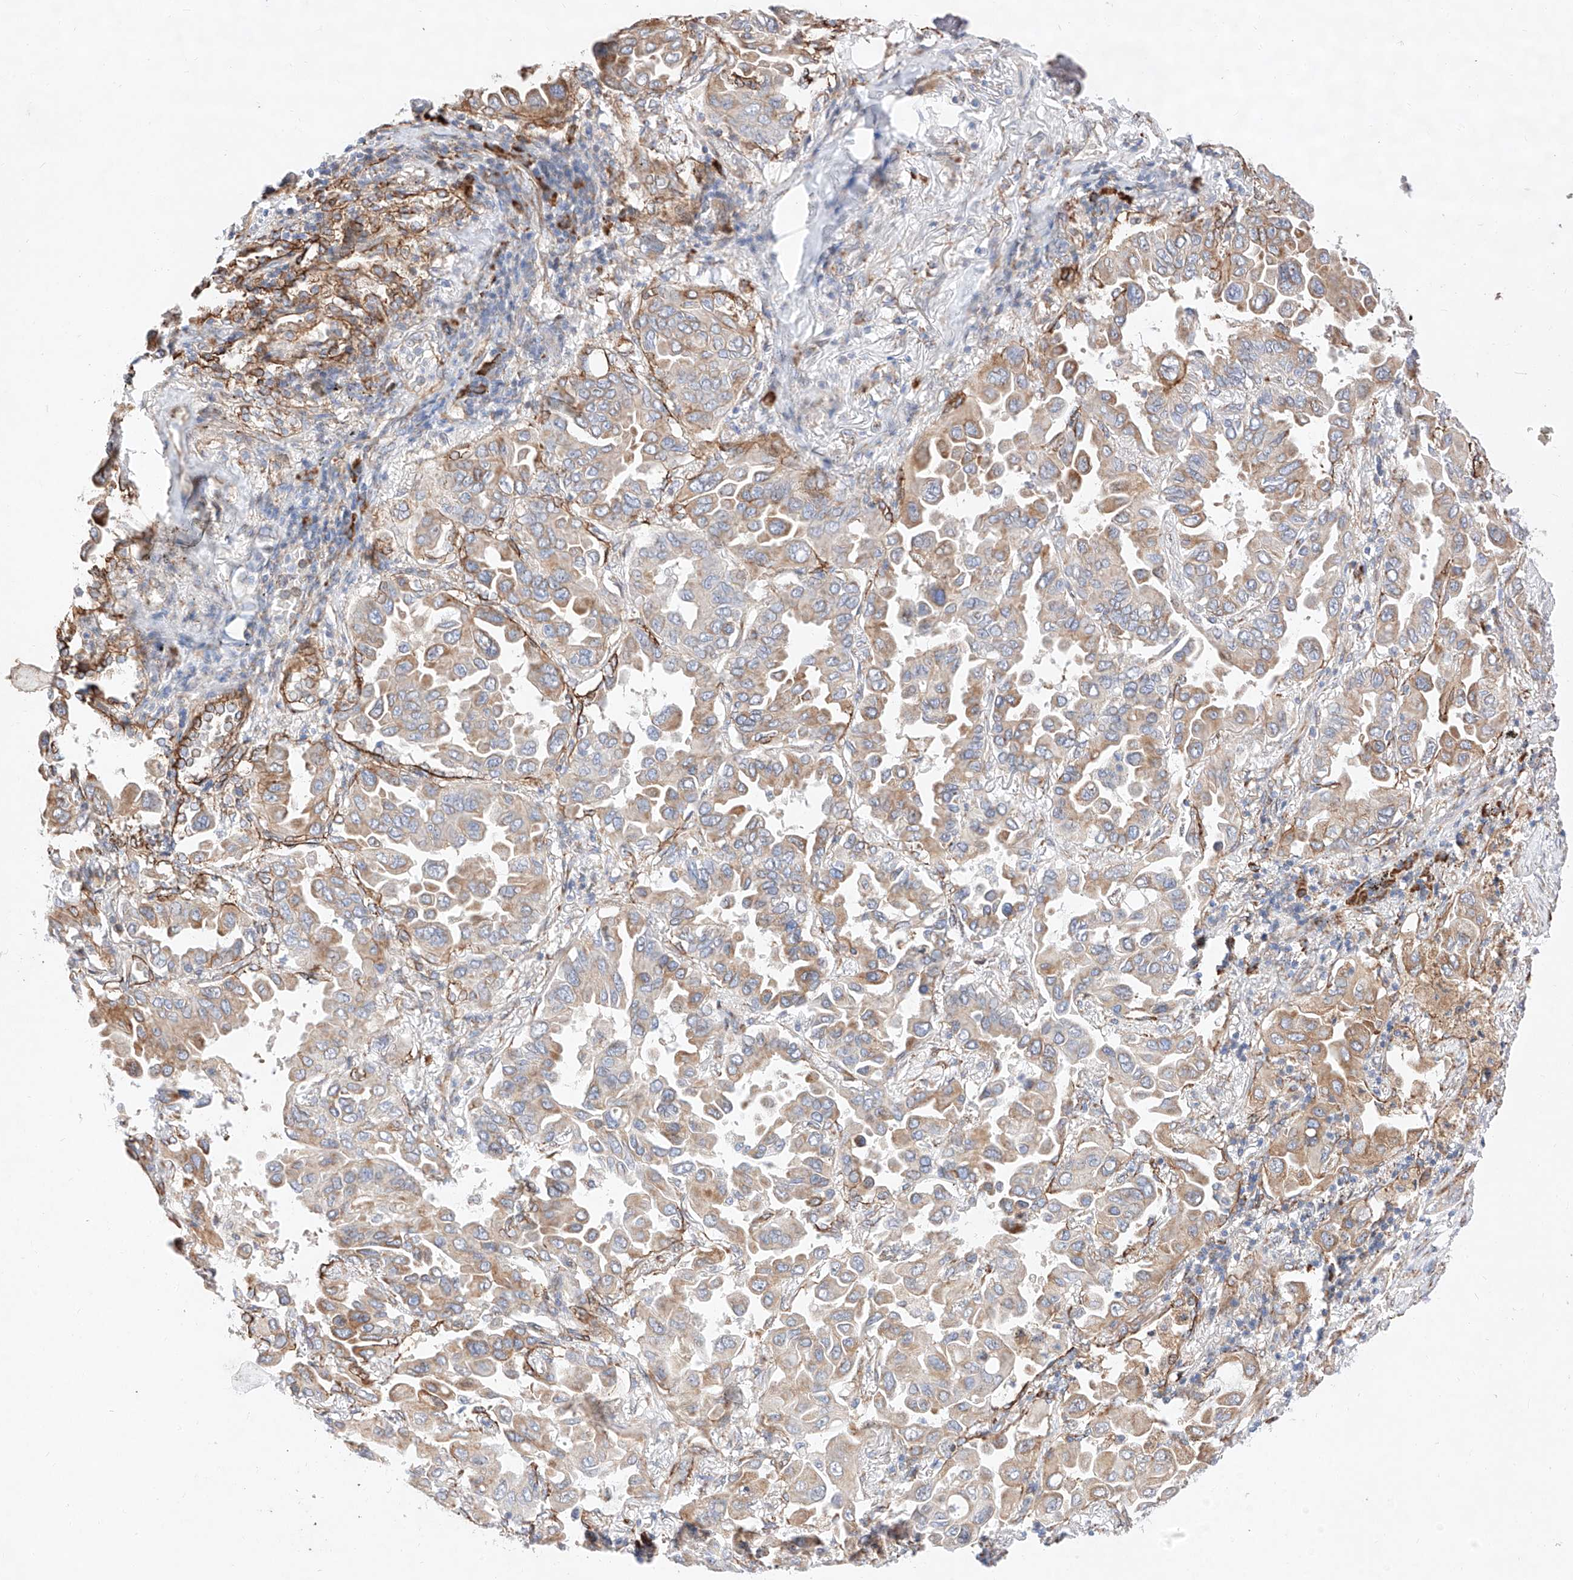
{"staining": {"intensity": "weak", "quantity": ">75%", "location": "cytoplasmic/membranous"}, "tissue": "lung cancer", "cell_type": "Tumor cells", "image_type": "cancer", "snomed": [{"axis": "morphology", "description": "Adenocarcinoma, NOS"}, {"axis": "topography", "description": "Lung"}], "caption": "A low amount of weak cytoplasmic/membranous expression is appreciated in approximately >75% of tumor cells in lung cancer (adenocarcinoma) tissue. Nuclei are stained in blue.", "gene": "ATP9B", "patient": {"sex": "male", "age": 64}}